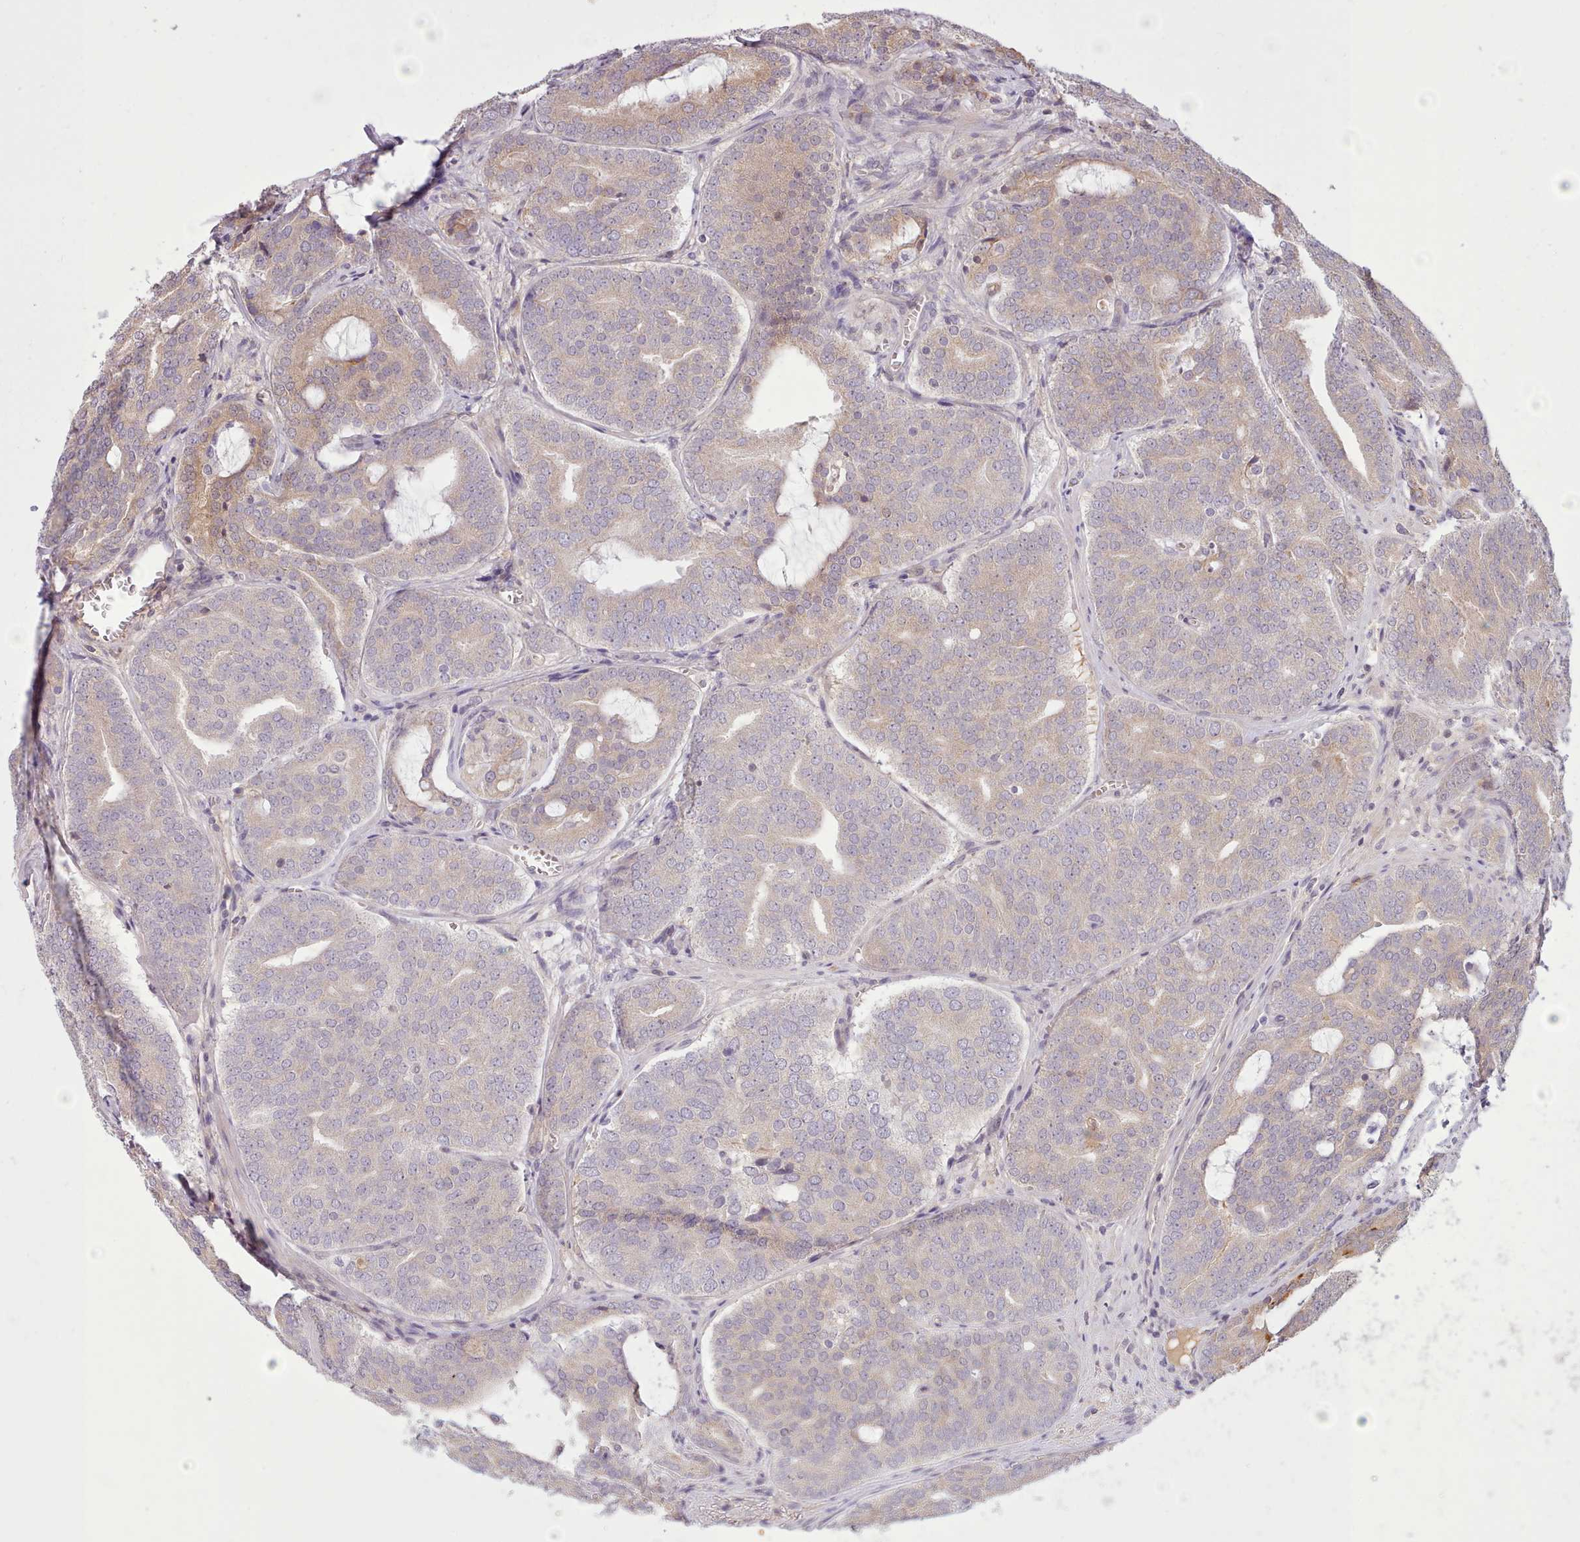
{"staining": {"intensity": "weak", "quantity": "<25%", "location": "cytoplasmic/membranous"}, "tissue": "prostate cancer", "cell_type": "Tumor cells", "image_type": "cancer", "snomed": [{"axis": "morphology", "description": "Adenocarcinoma, High grade"}, {"axis": "topography", "description": "Prostate"}], "caption": "Tumor cells are negative for protein expression in human high-grade adenocarcinoma (prostate).", "gene": "NMRK1", "patient": {"sex": "male", "age": 55}}